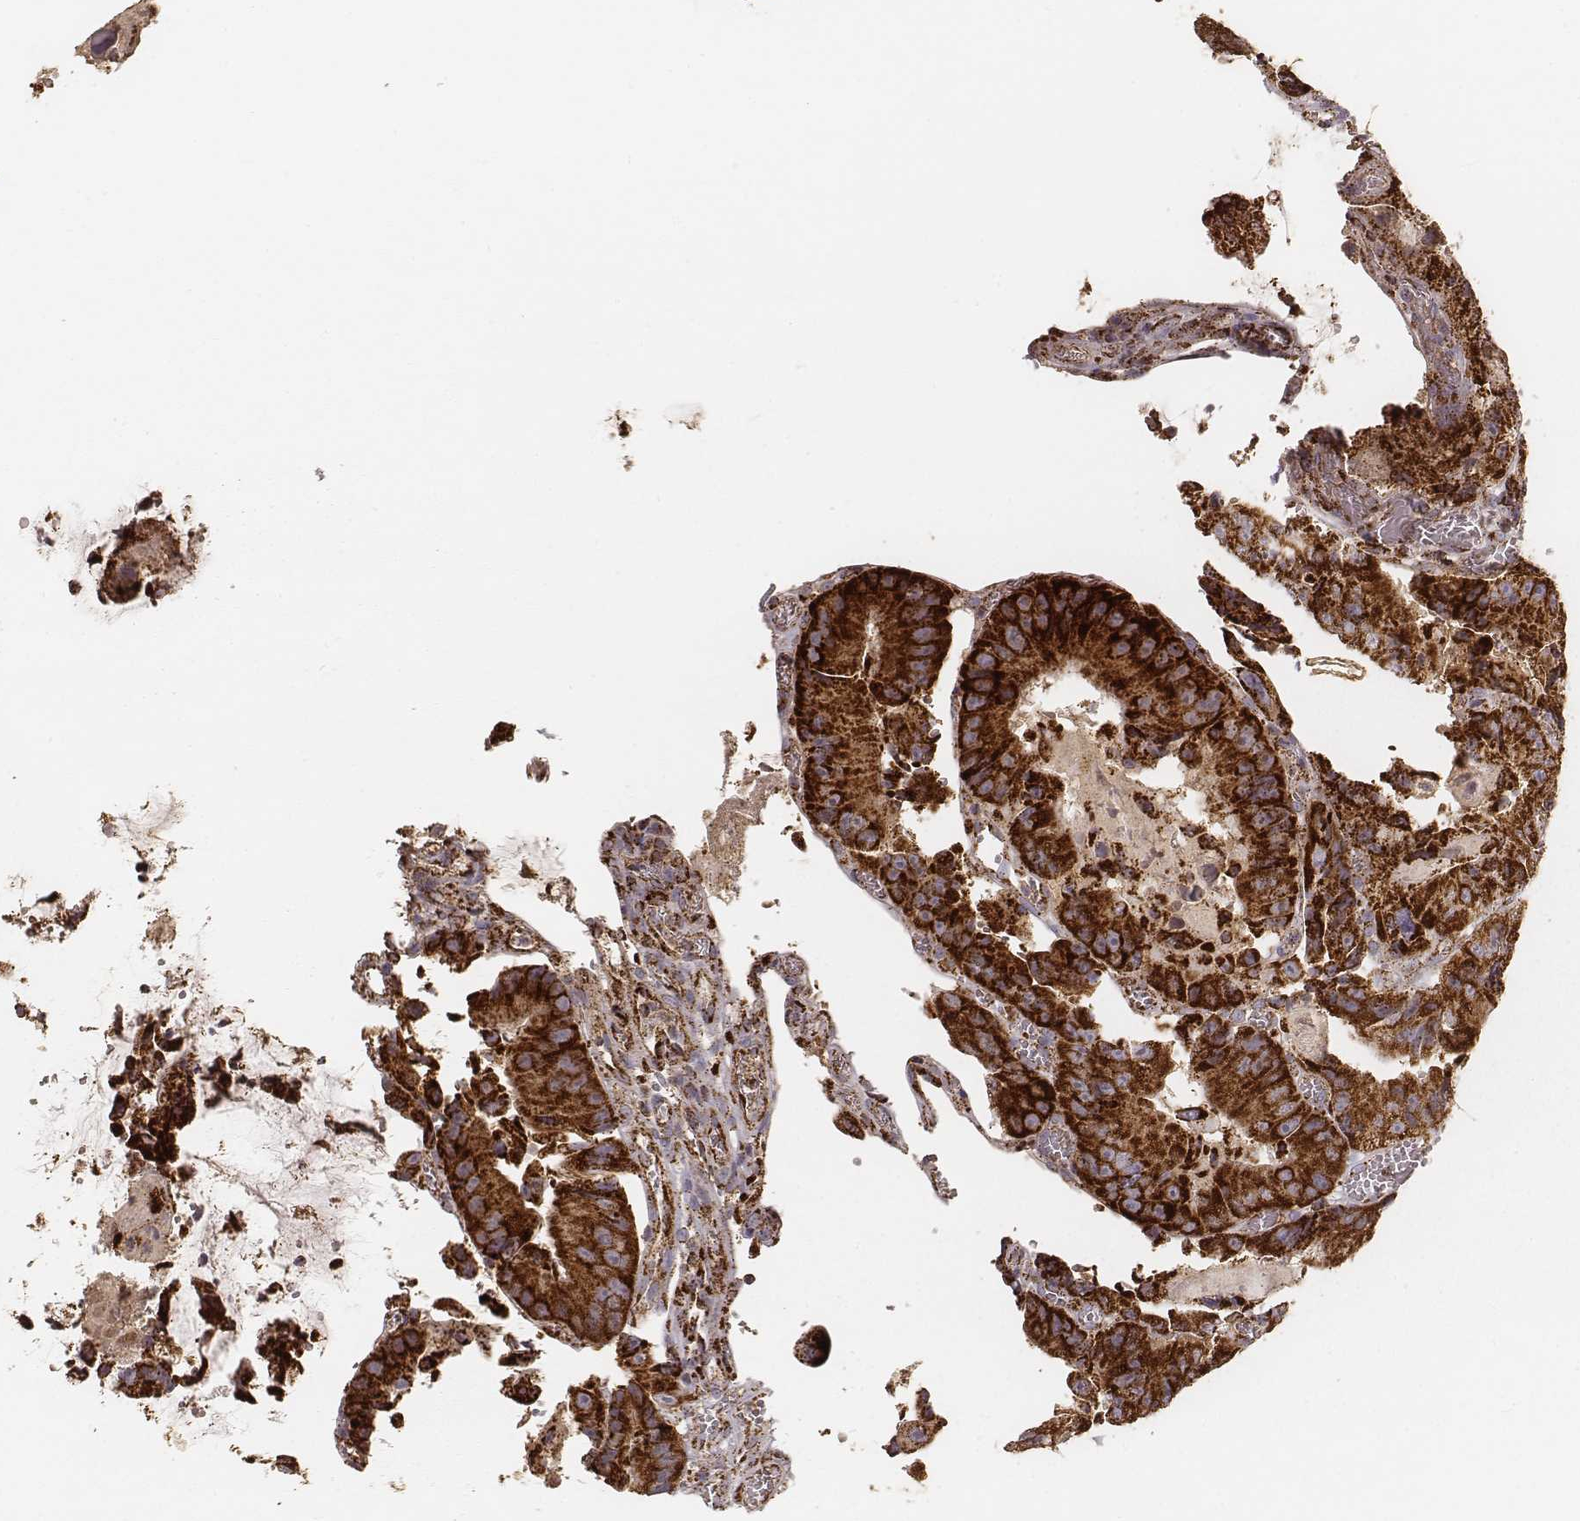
{"staining": {"intensity": "strong", "quantity": ">75%", "location": "cytoplasmic/membranous"}, "tissue": "colorectal cancer", "cell_type": "Tumor cells", "image_type": "cancer", "snomed": [{"axis": "morphology", "description": "Adenocarcinoma, NOS"}, {"axis": "topography", "description": "Colon"}], "caption": "Protein expression by immunohistochemistry (IHC) exhibits strong cytoplasmic/membranous positivity in approximately >75% of tumor cells in colorectal cancer (adenocarcinoma). The protein is stained brown, and the nuclei are stained in blue (DAB (3,3'-diaminobenzidine) IHC with brightfield microscopy, high magnification).", "gene": "CS", "patient": {"sex": "female", "age": 86}}